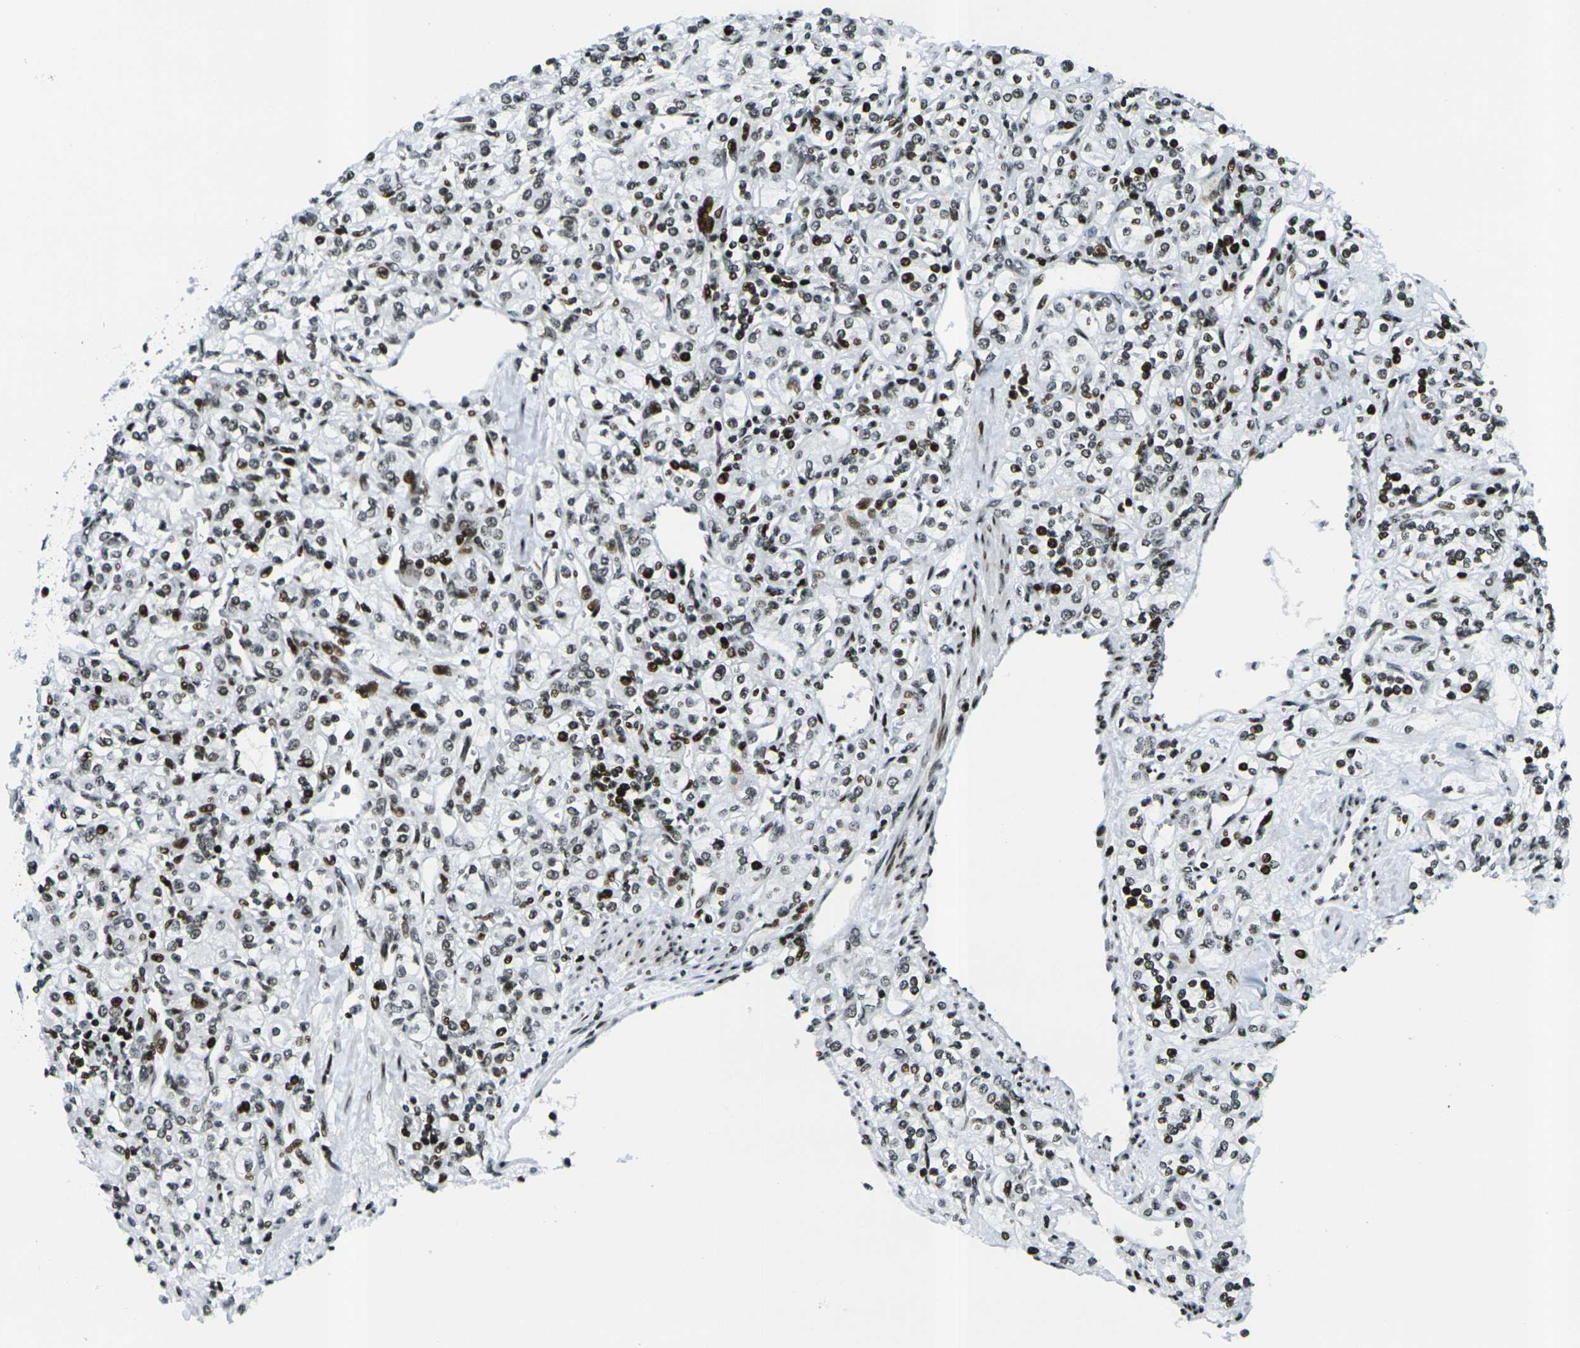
{"staining": {"intensity": "moderate", "quantity": ">75%", "location": "nuclear"}, "tissue": "renal cancer", "cell_type": "Tumor cells", "image_type": "cancer", "snomed": [{"axis": "morphology", "description": "Adenocarcinoma, NOS"}, {"axis": "topography", "description": "Kidney"}], "caption": "Immunohistochemical staining of renal cancer (adenocarcinoma) demonstrates medium levels of moderate nuclear expression in about >75% of tumor cells. (brown staining indicates protein expression, while blue staining denotes nuclei).", "gene": "H3-3A", "patient": {"sex": "male", "age": 77}}